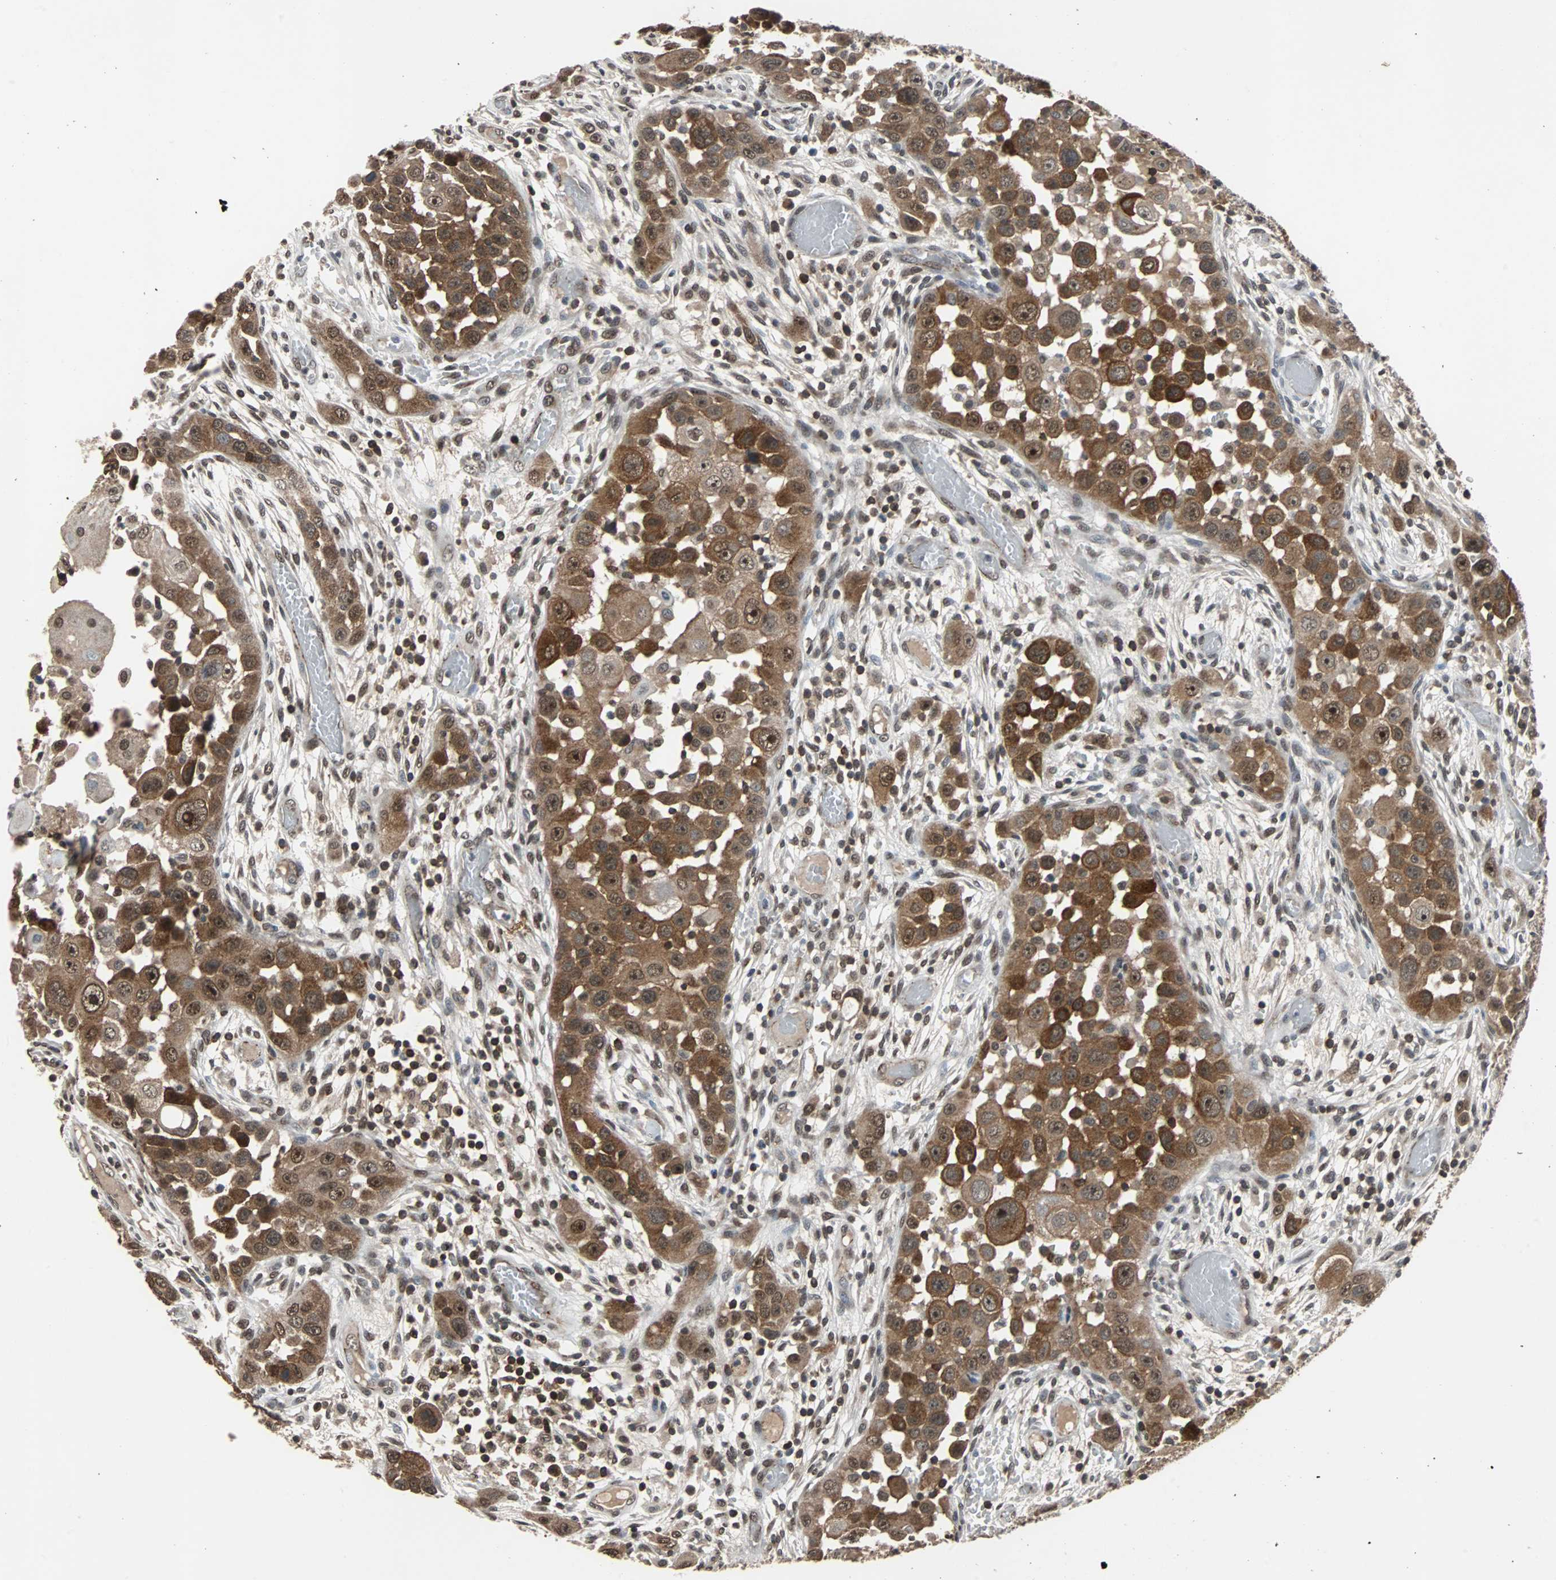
{"staining": {"intensity": "strong", "quantity": ">75%", "location": "cytoplasmic/membranous"}, "tissue": "head and neck cancer", "cell_type": "Tumor cells", "image_type": "cancer", "snomed": [{"axis": "morphology", "description": "Carcinoma, NOS"}, {"axis": "topography", "description": "Head-Neck"}], "caption": "Immunohistochemistry (IHC) of carcinoma (head and neck) displays high levels of strong cytoplasmic/membranous positivity in approximately >75% of tumor cells.", "gene": "LSR", "patient": {"sex": "male", "age": 87}}